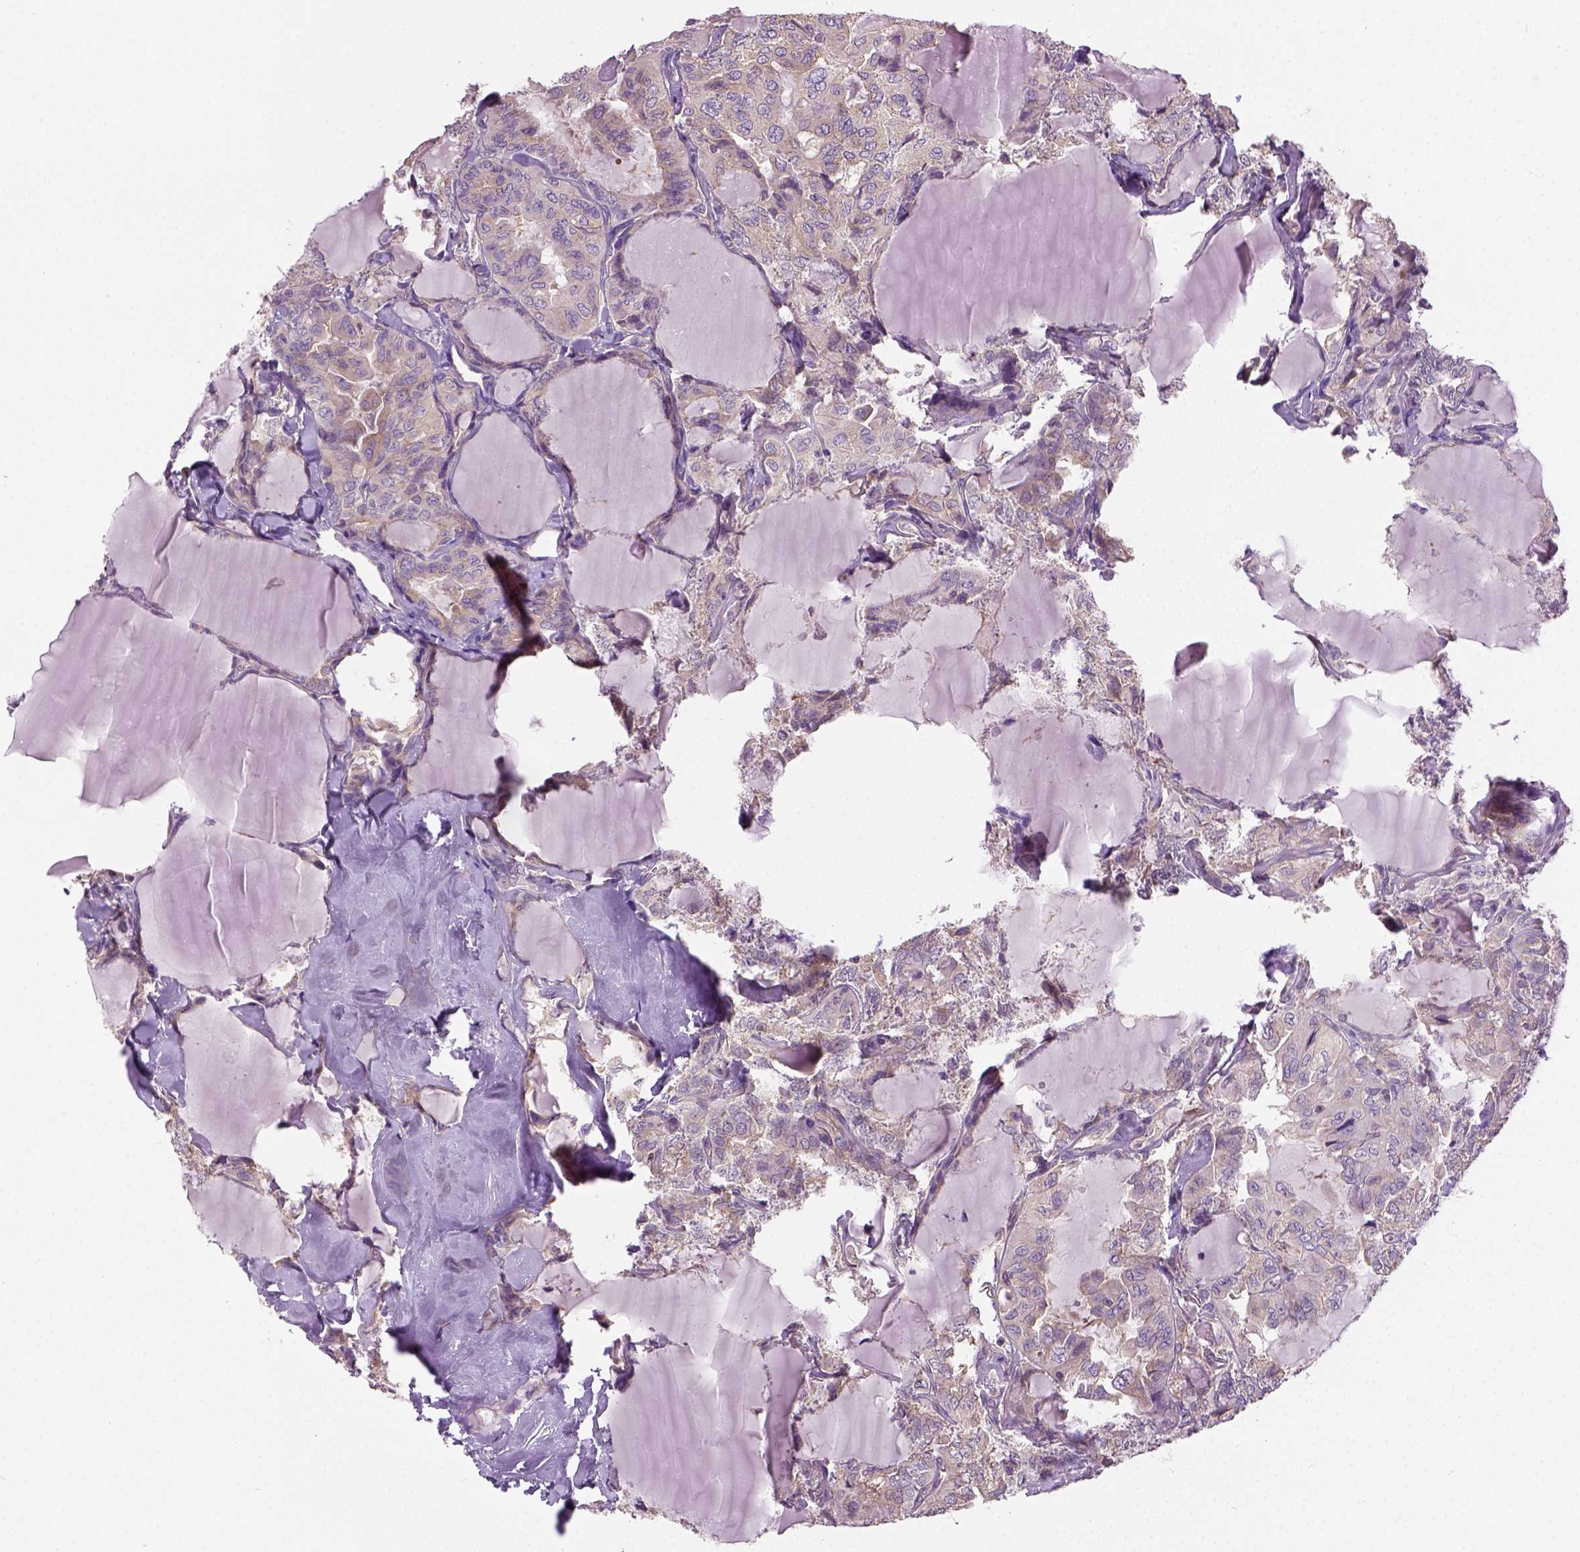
{"staining": {"intensity": "weak", "quantity": ">75%", "location": "cytoplasmic/membranous"}, "tissue": "thyroid cancer", "cell_type": "Tumor cells", "image_type": "cancer", "snomed": [{"axis": "morphology", "description": "Papillary adenocarcinoma, NOS"}, {"axis": "topography", "description": "Thyroid gland"}], "caption": "There is low levels of weak cytoplasmic/membranous expression in tumor cells of thyroid cancer, as demonstrated by immunohistochemical staining (brown color).", "gene": "CRACR2A", "patient": {"sex": "male", "age": 30}}